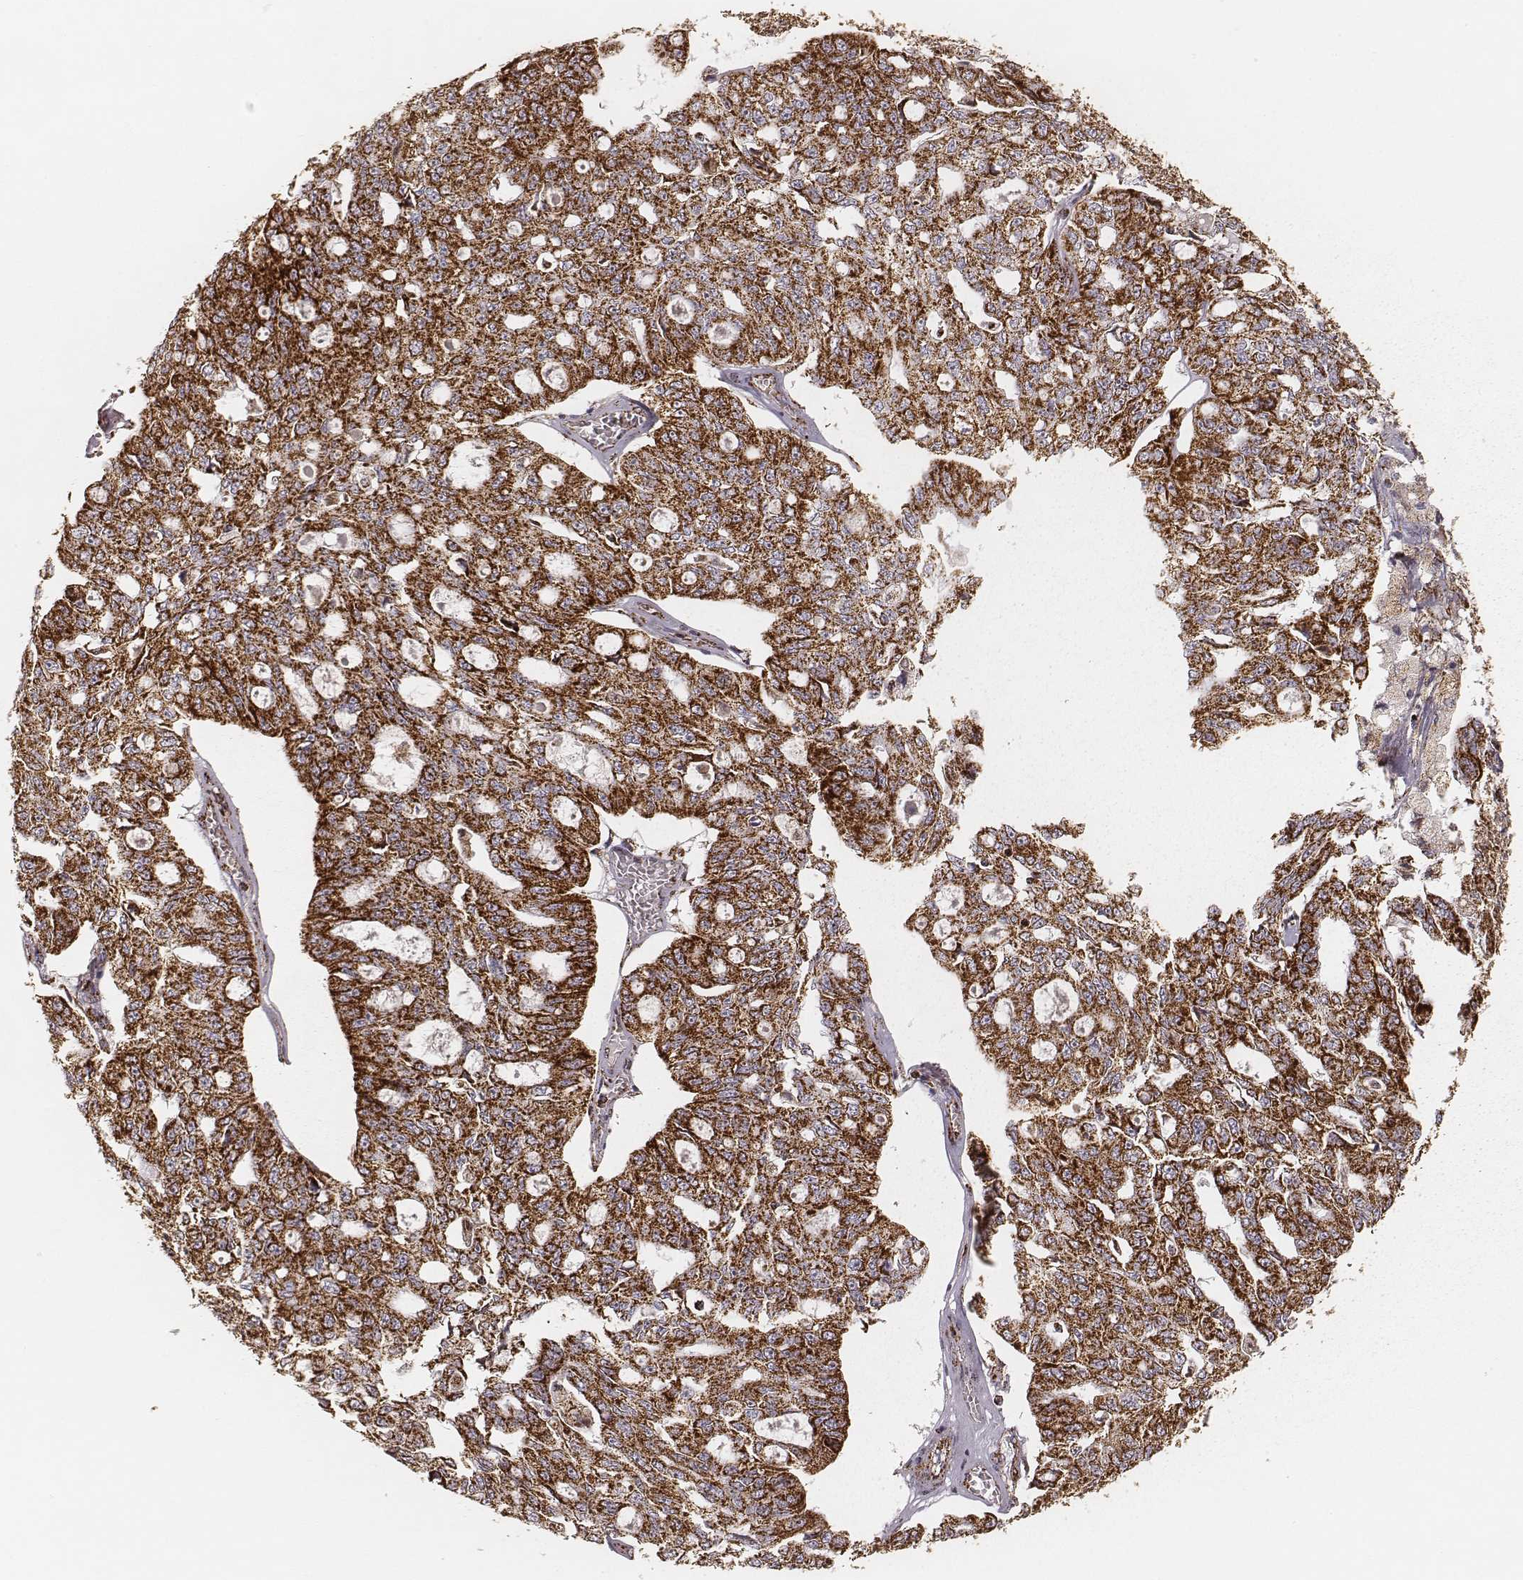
{"staining": {"intensity": "strong", "quantity": ">75%", "location": "cytoplasmic/membranous"}, "tissue": "ovarian cancer", "cell_type": "Tumor cells", "image_type": "cancer", "snomed": [{"axis": "morphology", "description": "Carcinoma, endometroid"}, {"axis": "topography", "description": "Ovary"}], "caption": "This is an image of immunohistochemistry staining of endometroid carcinoma (ovarian), which shows strong positivity in the cytoplasmic/membranous of tumor cells.", "gene": "CS", "patient": {"sex": "female", "age": 65}}